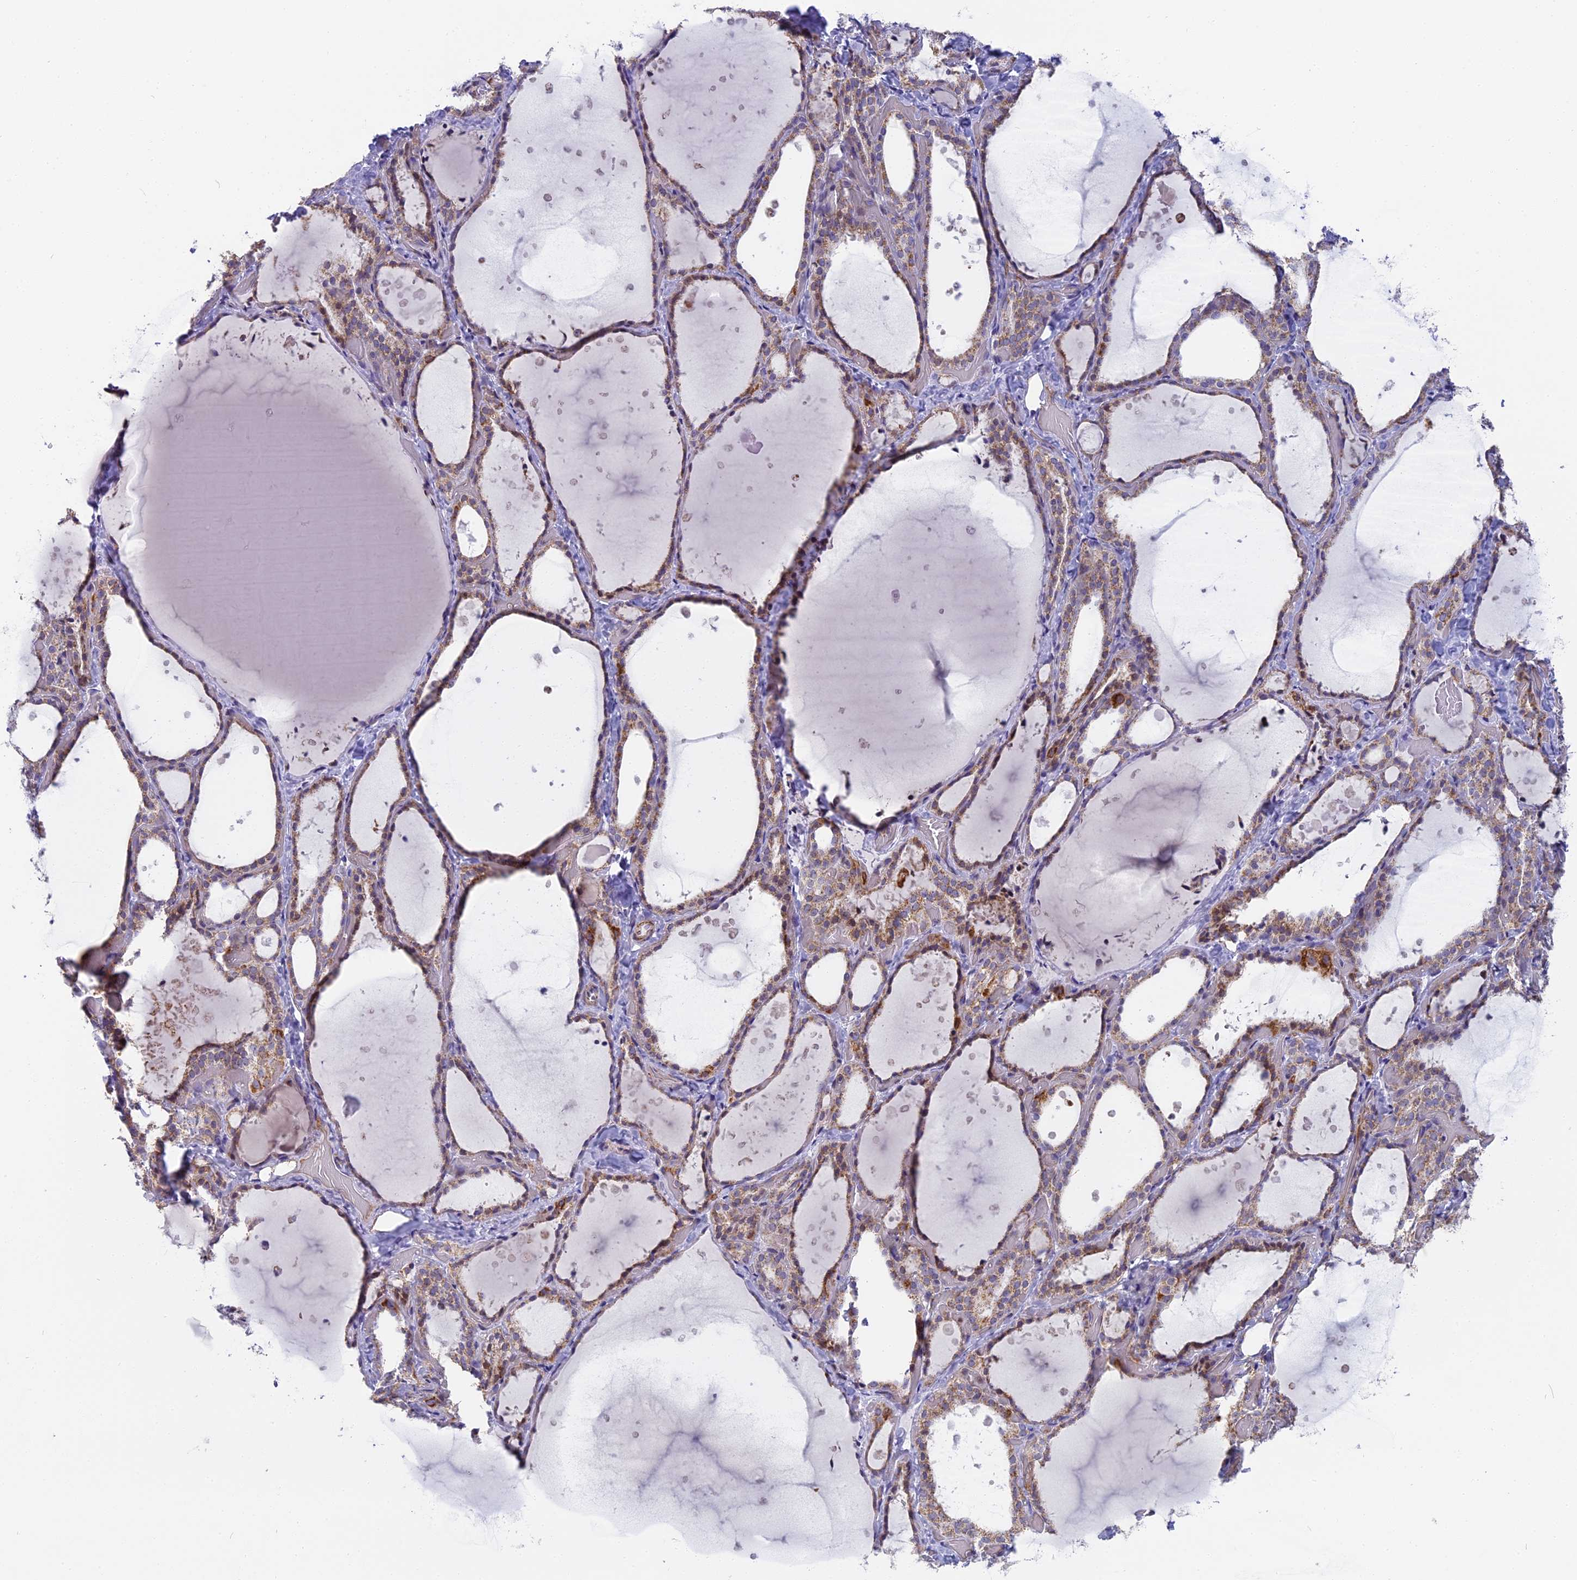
{"staining": {"intensity": "moderate", "quantity": "25%-75%", "location": "cytoplasmic/membranous"}, "tissue": "thyroid gland", "cell_type": "Glandular cells", "image_type": "normal", "snomed": [{"axis": "morphology", "description": "Normal tissue, NOS"}, {"axis": "topography", "description": "Thyroid gland"}], "caption": "High-magnification brightfield microscopy of benign thyroid gland stained with DAB (3,3'-diaminobenzidine) (brown) and counterstained with hematoxylin (blue). glandular cells exhibit moderate cytoplasmic/membranous positivity is seen in about25%-75% of cells. Nuclei are stained in blue.", "gene": "DTWD1", "patient": {"sex": "female", "age": 44}}